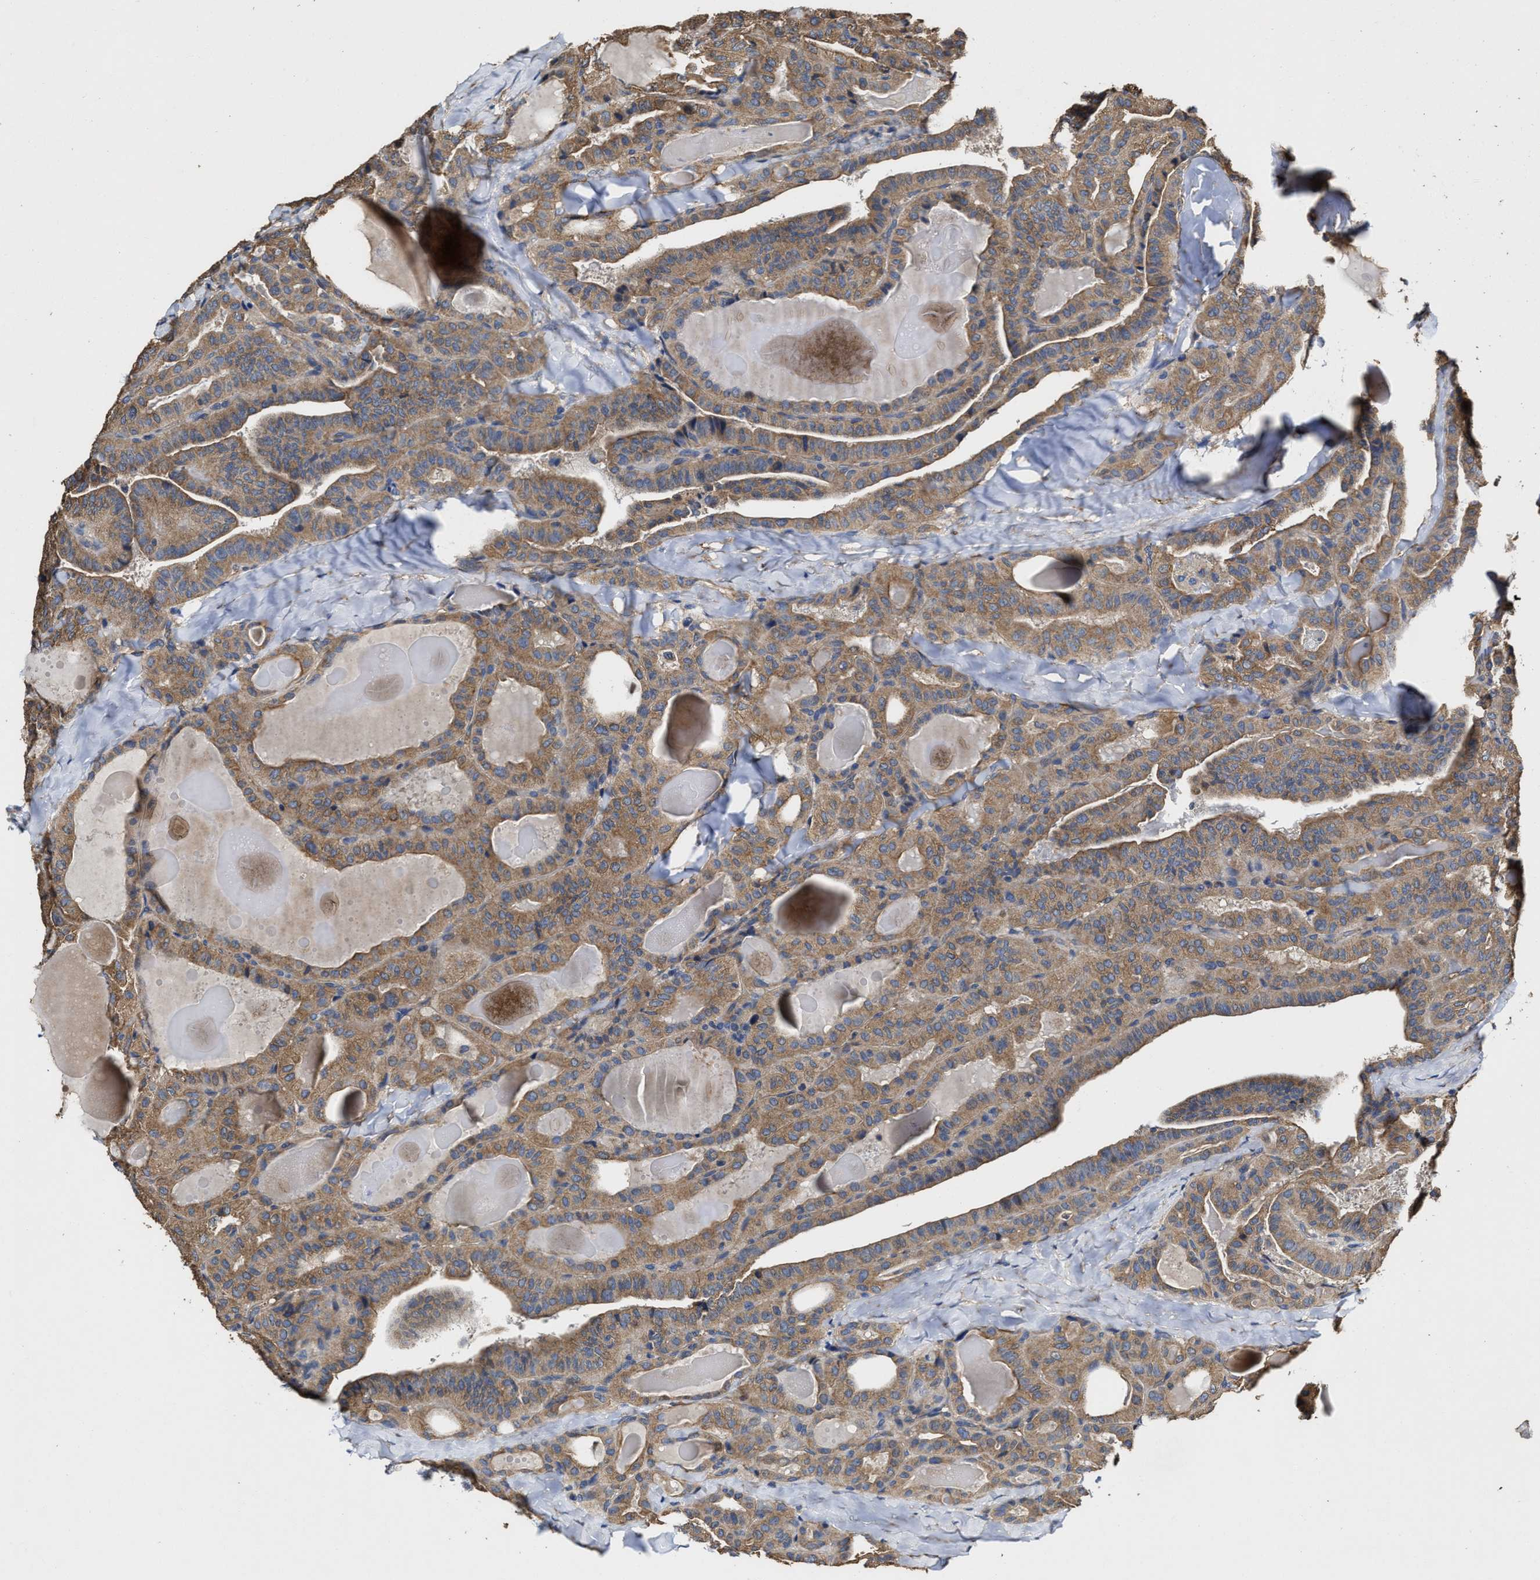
{"staining": {"intensity": "moderate", "quantity": ">75%", "location": "cytoplasmic/membranous"}, "tissue": "thyroid cancer", "cell_type": "Tumor cells", "image_type": "cancer", "snomed": [{"axis": "morphology", "description": "Papillary adenocarcinoma, NOS"}, {"axis": "topography", "description": "Thyroid gland"}], "caption": "The immunohistochemical stain shows moderate cytoplasmic/membranous staining in tumor cells of thyroid papillary adenocarcinoma tissue. (Stains: DAB in brown, nuclei in blue, Microscopy: brightfield microscopy at high magnification).", "gene": "SFXN4", "patient": {"sex": "male", "age": 77}}